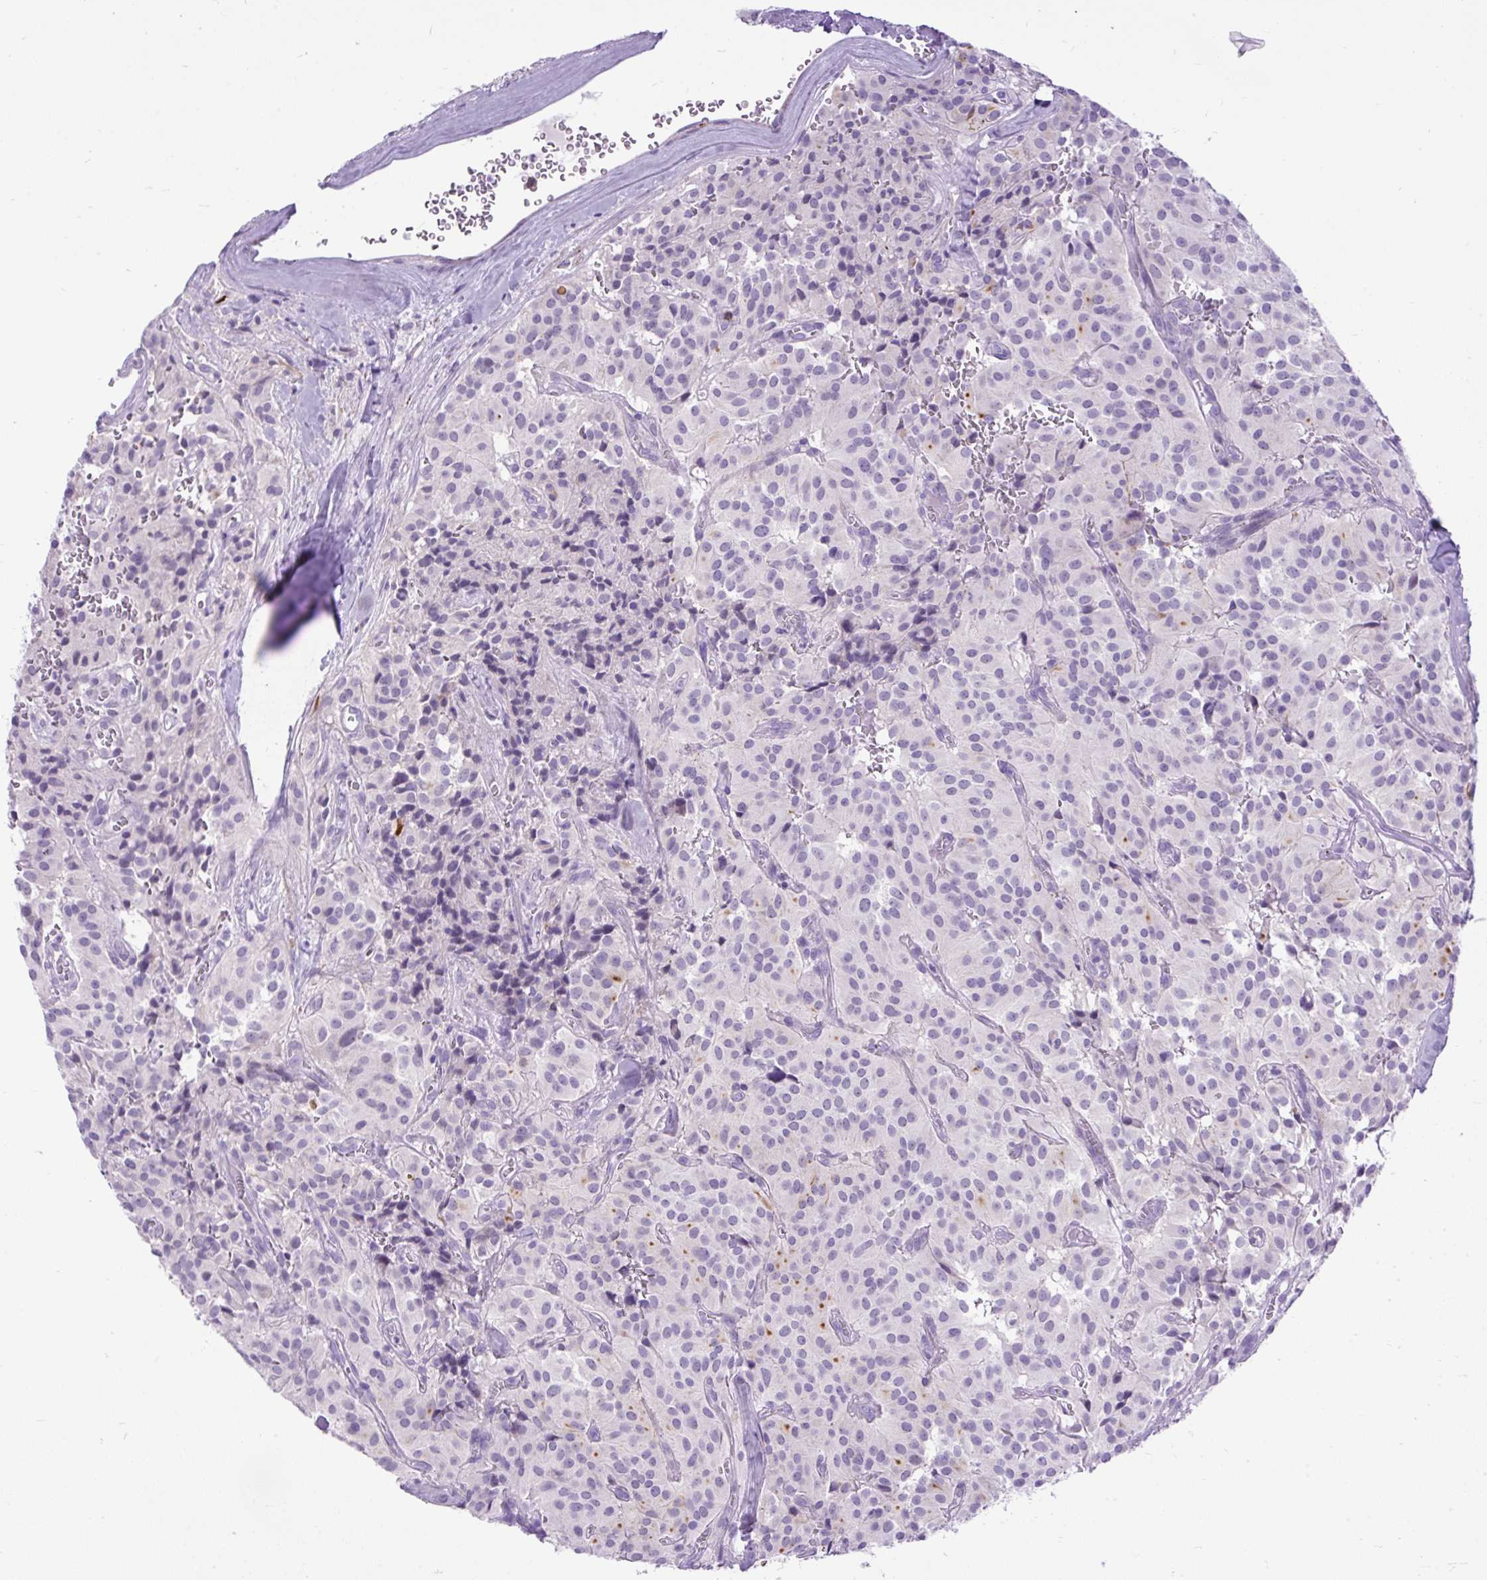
{"staining": {"intensity": "negative", "quantity": "none", "location": "none"}, "tissue": "glioma", "cell_type": "Tumor cells", "image_type": "cancer", "snomed": [{"axis": "morphology", "description": "Glioma, malignant, Low grade"}, {"axis": "topography", "description": "Brain"}], "caption": "A micrograph of glioma stained for a protein exhibits no brown staining in tumor cells. The staining is performed using DAB (3,3'-diaminobenzidine) brown chromogen with nuclei counter-stained in using hematoxylin.", "gene": "ZNF256", "patient": {"sex": "male", "age": 42}}